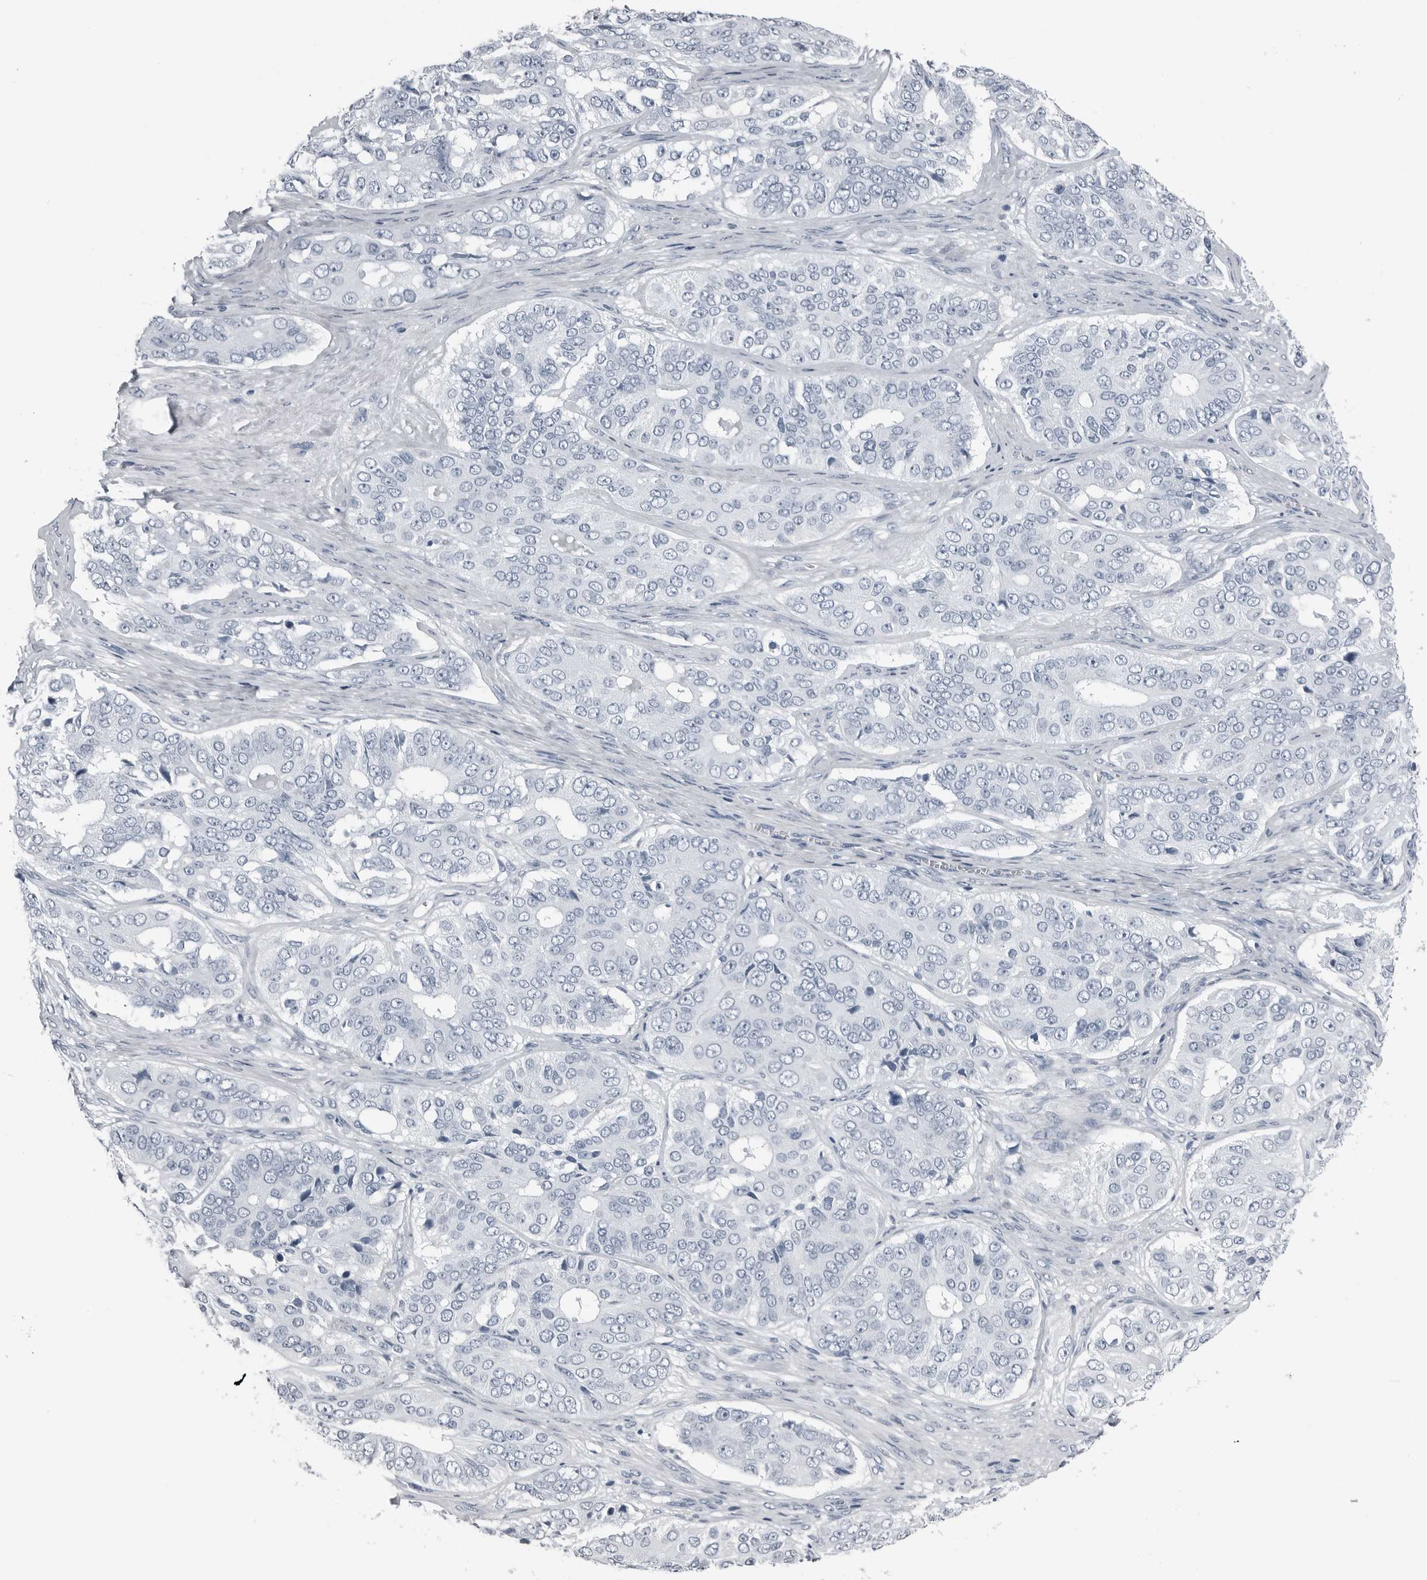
{"staining": {"intensity": "negative", "quantity": "none", "location": "none"}, "tissue": "ovarian cancer", "cell_type": "Tumor cells", "image_type": "cancer", "snomed": [{"axis": "morphology", "description": "Carcinoma, endometroid"}, {"axis": "topography", "description": "Ovary"}], "caption": "This is an immunohistochemistry histopathology image of human ovarian cancer (endometroid carcinoma). There is no positivity in tumor cells.", "gene": "SPINK1", "patient": {"sex": "female", "age": 51}}